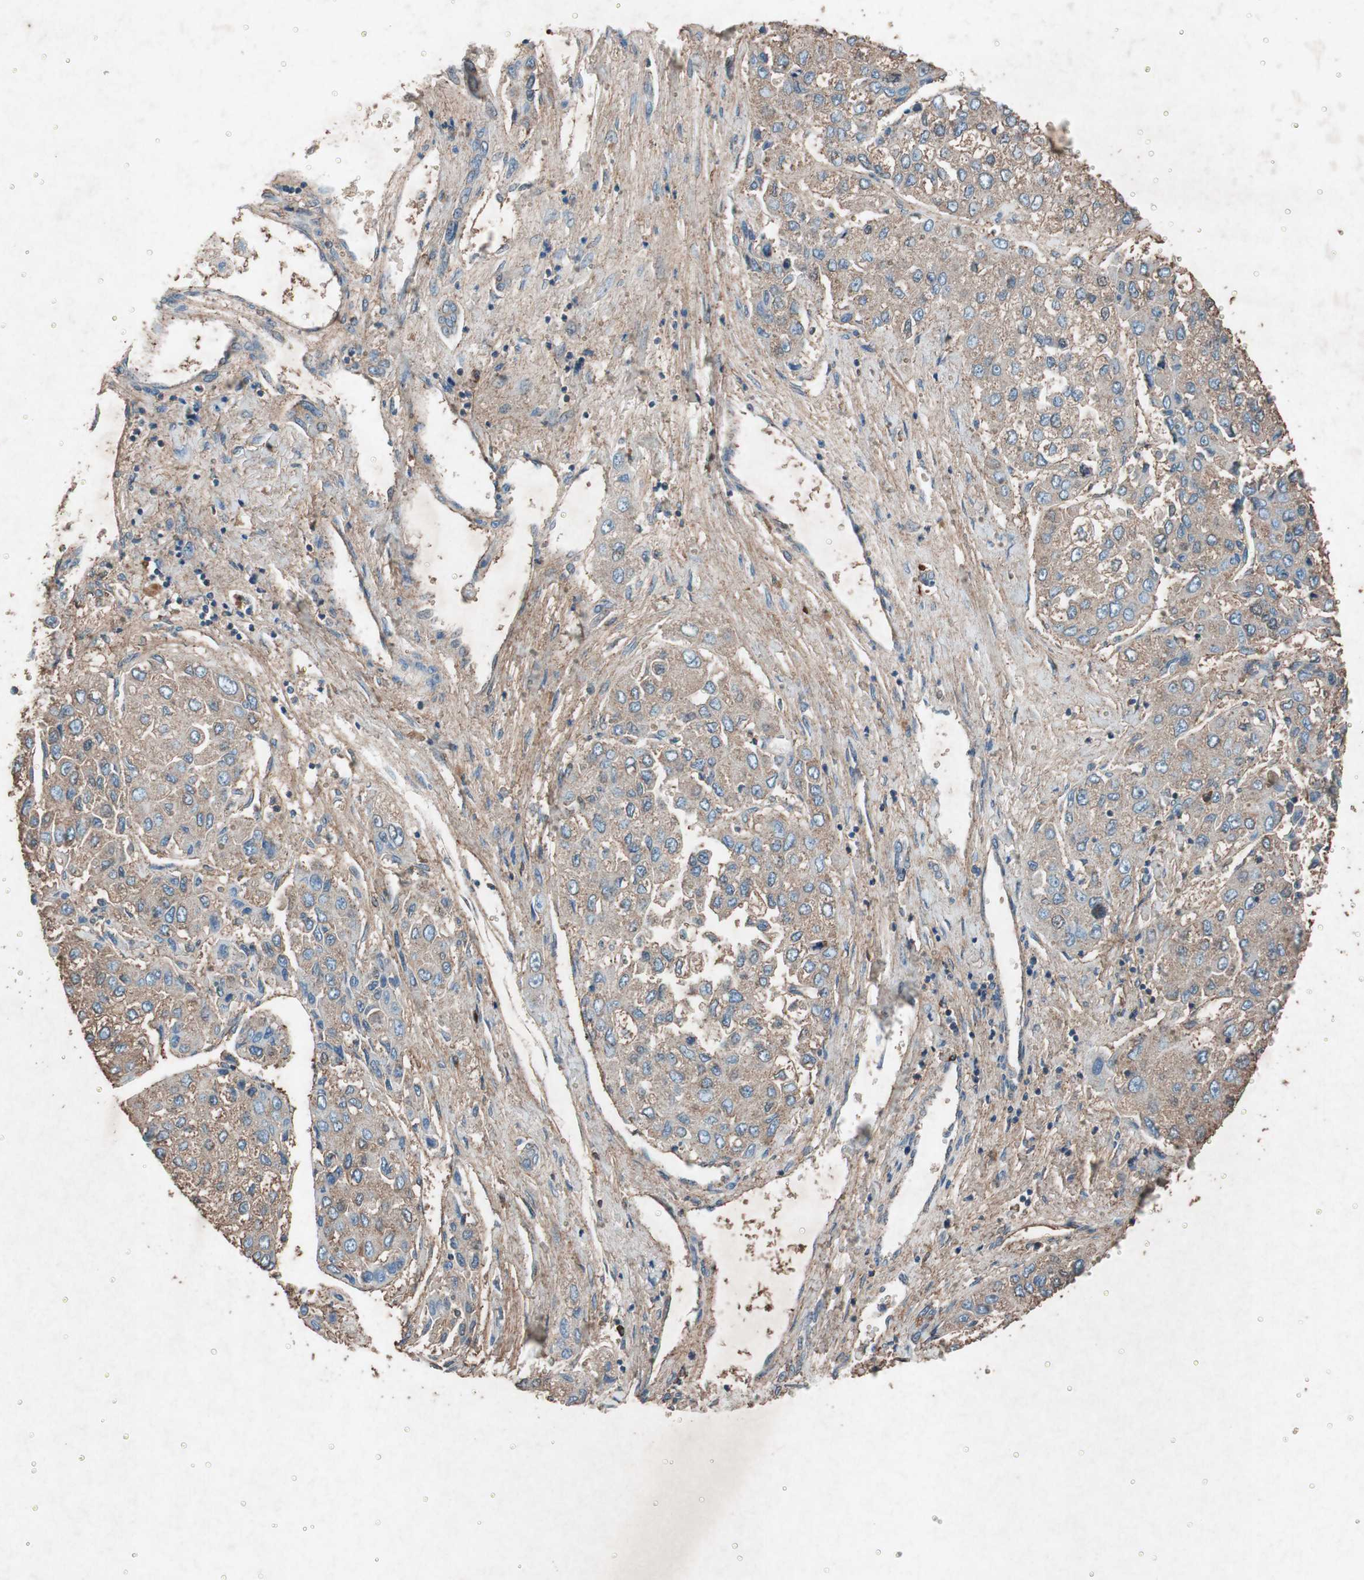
{"staining": {"intensity": "moderate", "quantity": ">75%", "location": "cytoplasmic/membranous"}, "tissue": "liver cancer", "cell_type": "Tumor cells", "image_type": "cancer", "snomed": [{"axis": "morphology", "description": "Carcinoma, Hepatocellular, NOS"}, {"axis": "topography", "description": "Liver"}], "caption": "Human liver cancer stained for a protein (brown) reveals moderate cytoplasmic/membranous positive staining in approximately >75% of tumor cells.", "gene": "GRB7", "patient": {"sex": "female", "age": 66}}